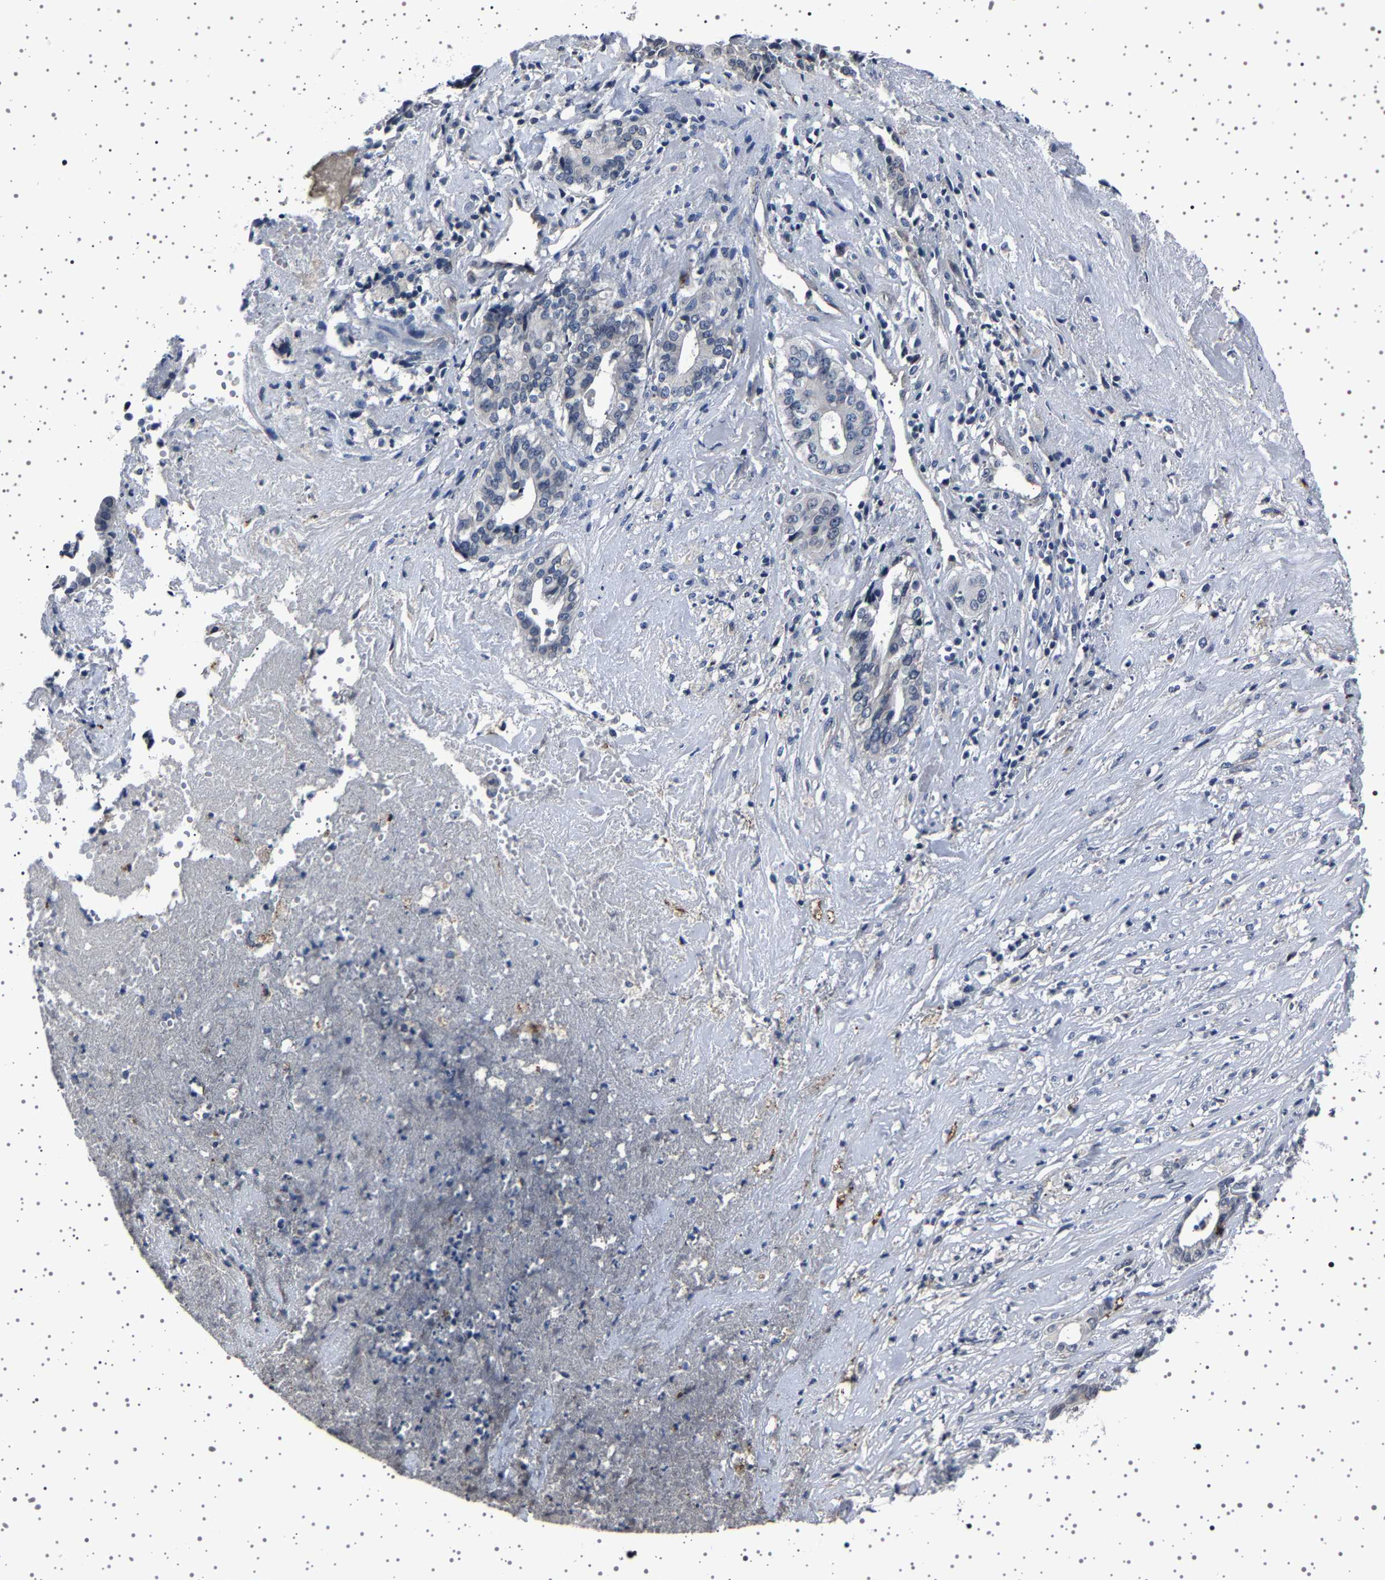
{"staining": {"intensity": "negative", "quantity": "none", "location": "none"}, "tissue": "liver cancer", "cell_type": "Tumor cells", "image_type": "cancer", "snomed": [{"axis": "morphology", "description": "Cholangiocarcinoma"}, {"axis": "topography", "description": "Liver"}], "caption": "Tumor cells are negative for brown protein staining in liver cancer (cholangiocarcinoma).", "gene": "IL10RB", "patient": {"sex": "female", "age": 61}}